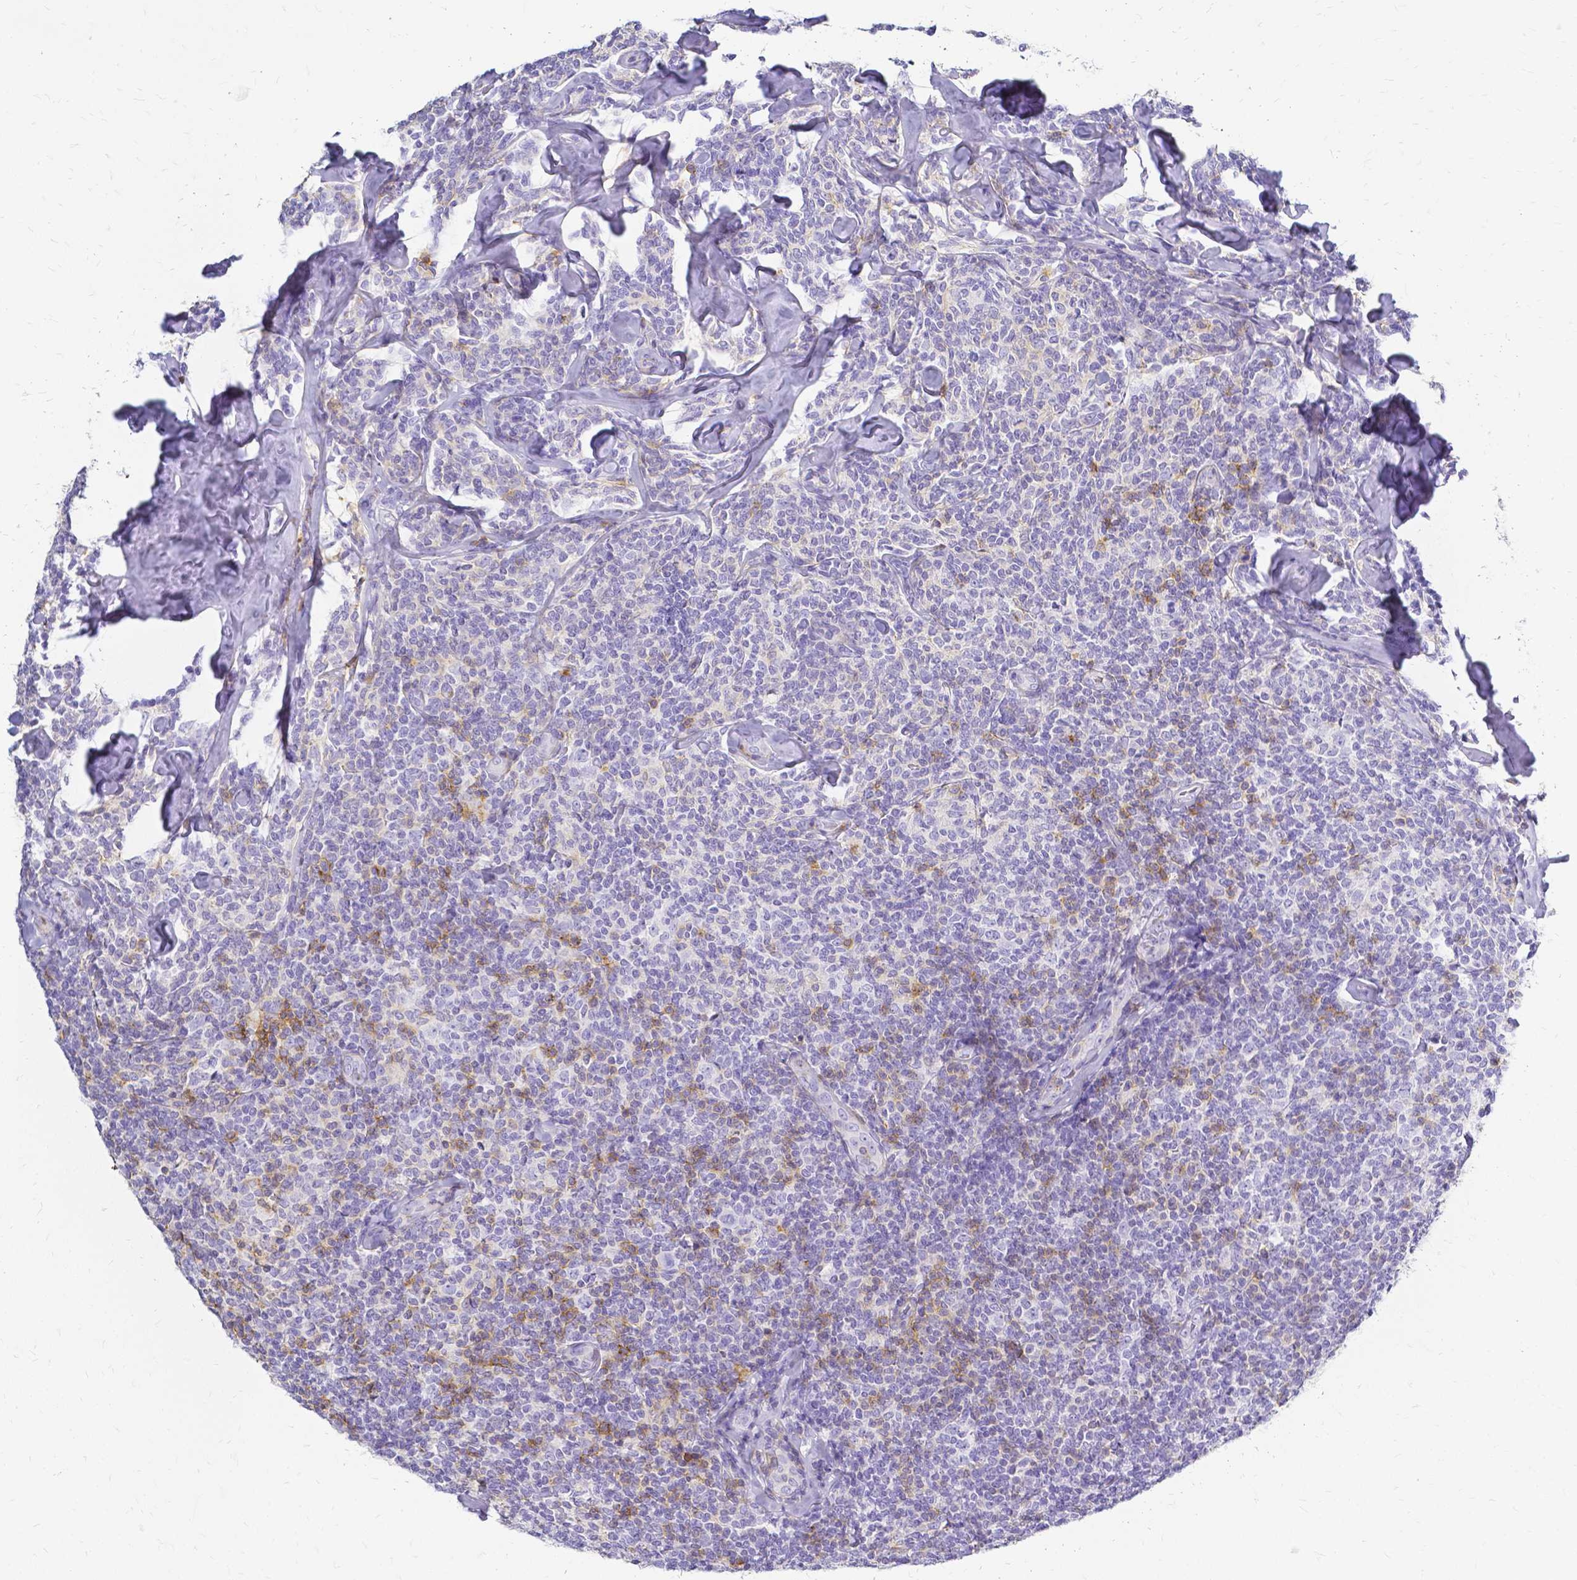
{"staining": {"intensity": "negative", "quantity": "none", "location": "none"}, "tissue": "lymphoma", "cell_type": "Tumor cells", "image_type": "cancer", "snomed": [{"axis": "morphology", "description": "Malignant lymphoma, non-Hodgkin's type, Low grade"}, {"axis": "topography", "description": "Lymph node"}], "caption": "Immunohistochemical staining of lymphoma exhibits no significant staining in tumor cells.", "gene": "HSPA12A", "patient": {"sex": "female", "age": 56}}